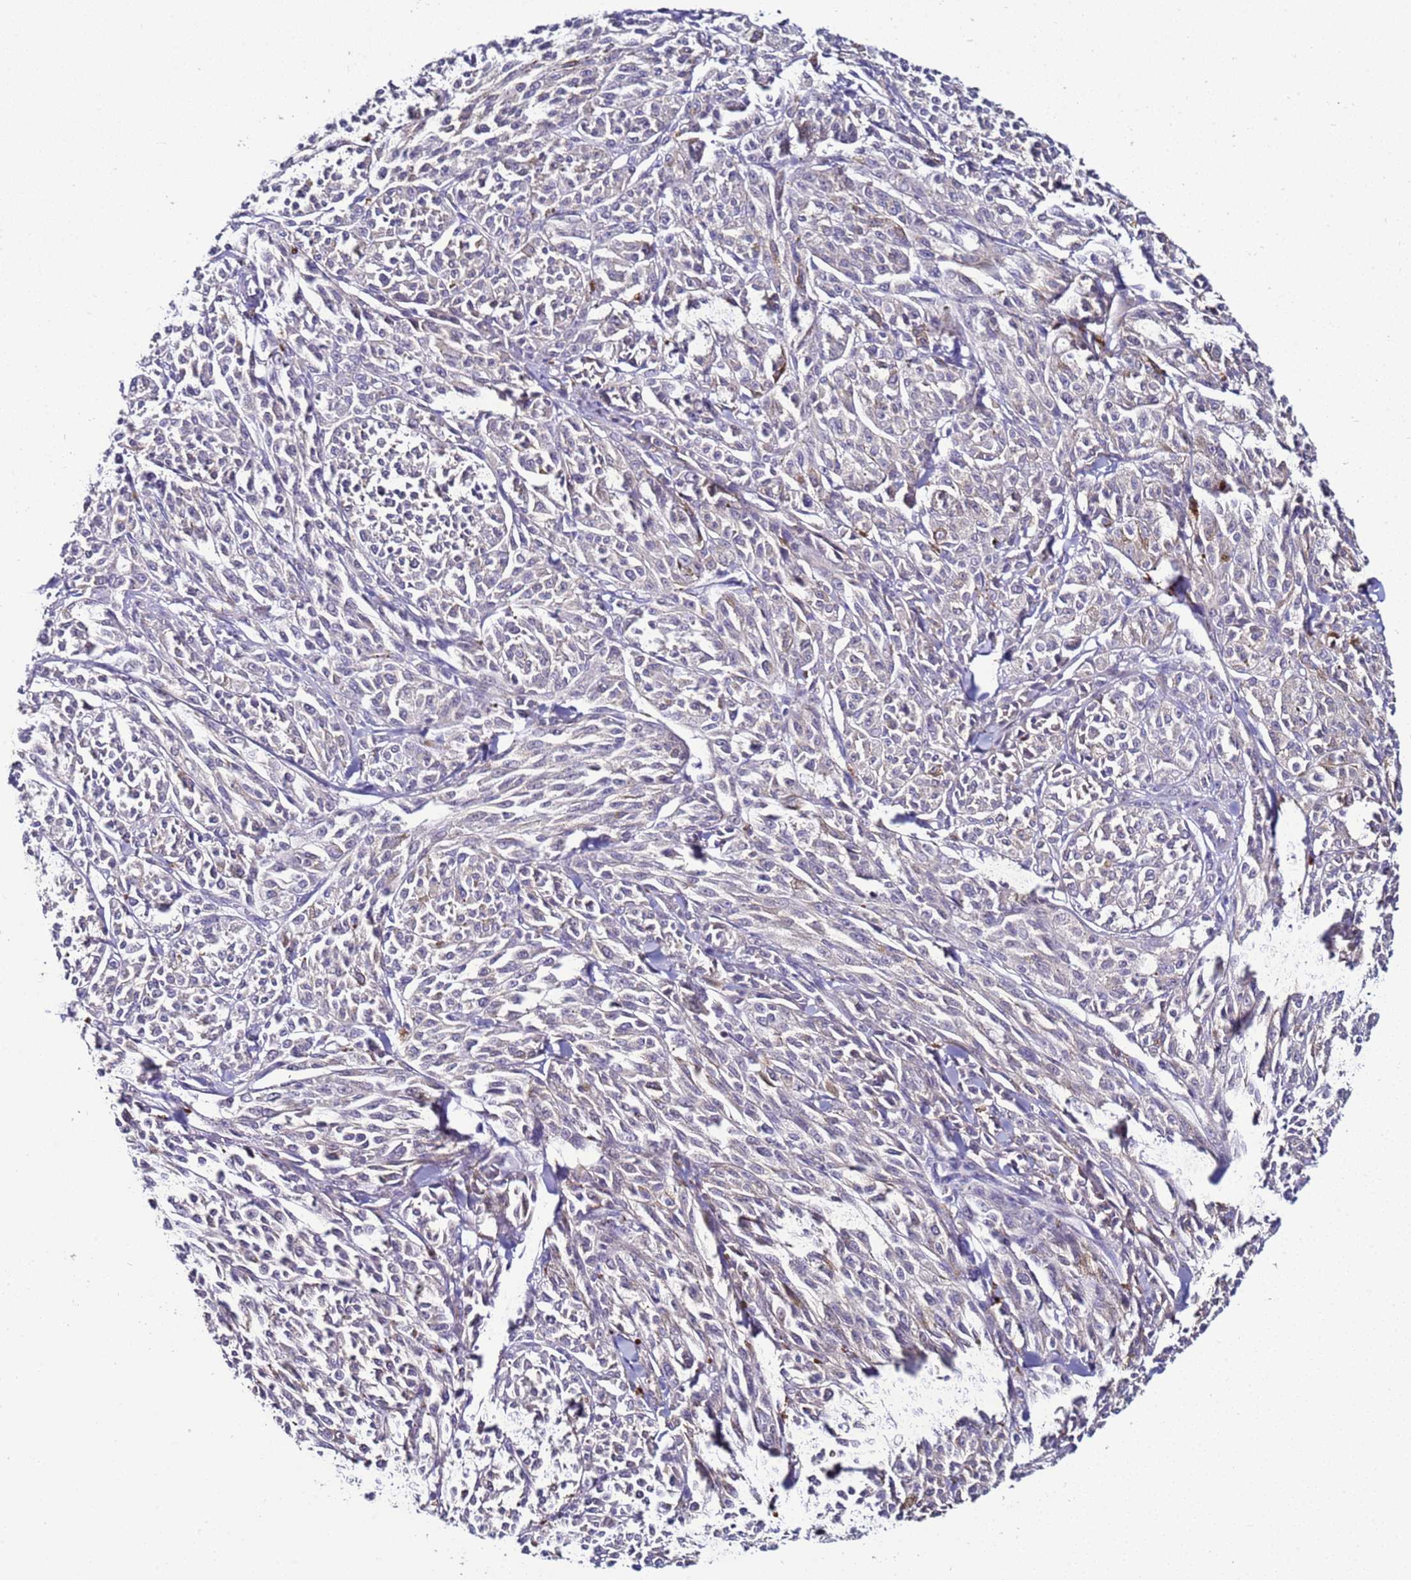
{"staining": {"intensity": "negative", "quantity": "none", "location": "none"}, "tissue": "melanoma", "cell_type": "Tumor cells", "image_type": "cancer", "snomed": [{"axis": "morphology", "description": "Malignant melanoma, NOS"}, {"axis": "topography", "description": "Skin"}], "caption": "DAB (3,3'-diaminobenzidine) immunohistochemical staining of human malignant melanoma shows no significant positivity in tumor cells.", "gene": "GPN3", "patient": {"sex": "female", "age": 52}}